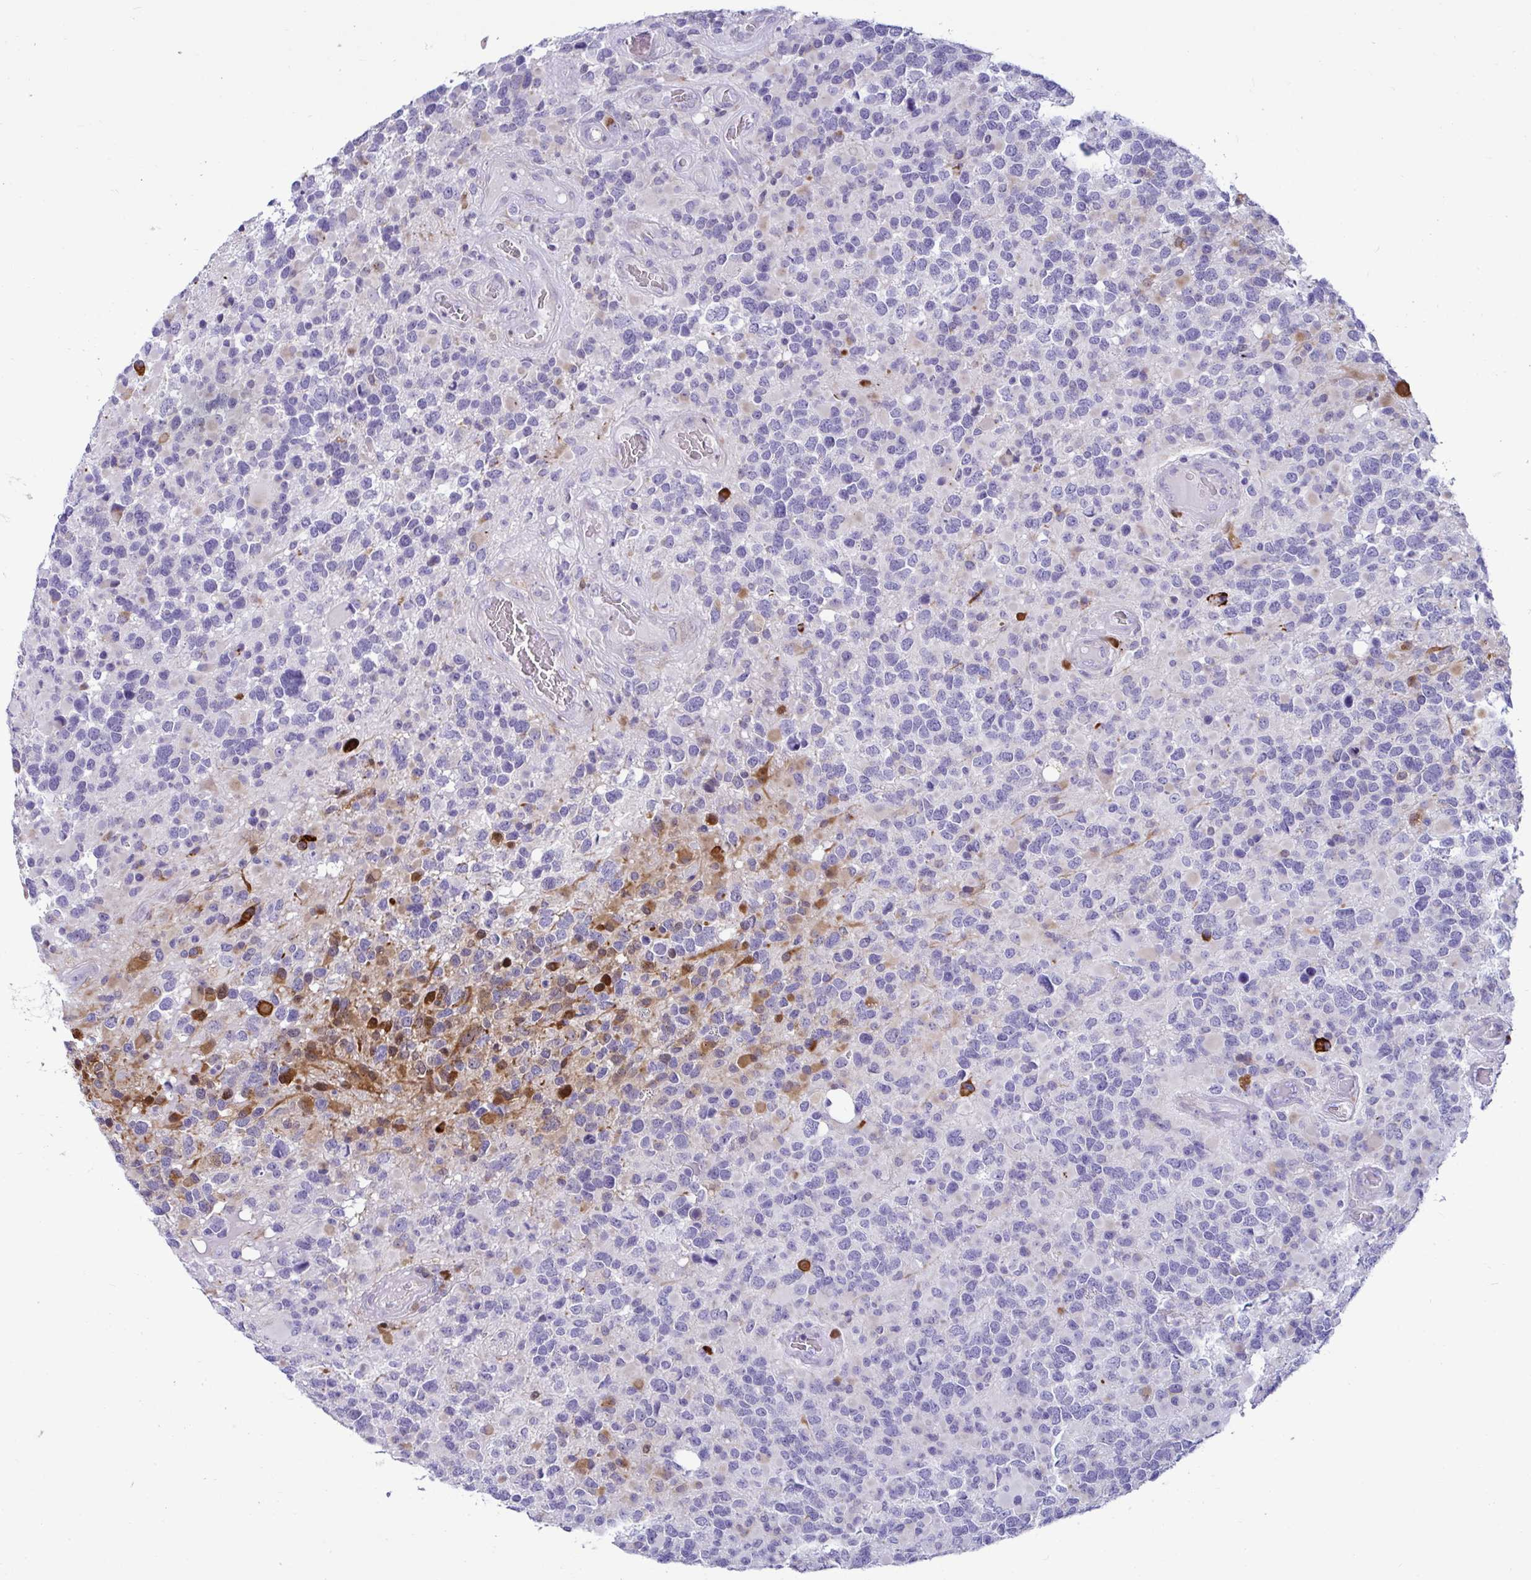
{"staining": {"intensity": "negative", "quantity": "none", "location": "none"}, "tissue": "glioma", "cell_type": "Tumor cells", "image_type": "cancer", "snomed": [{"axis": "morphology", "description": "Glioma, malignant, High grade"}, {"axis": "topography", "description": "Brain"}], "caption": "This is an immunohistochemistry (IHC) histopathology image of malignant glioma (high-grade). There is no positivity in tumor cells.", "gene": "TFPI2", "patient": {"sex": "female", "age": 40}}